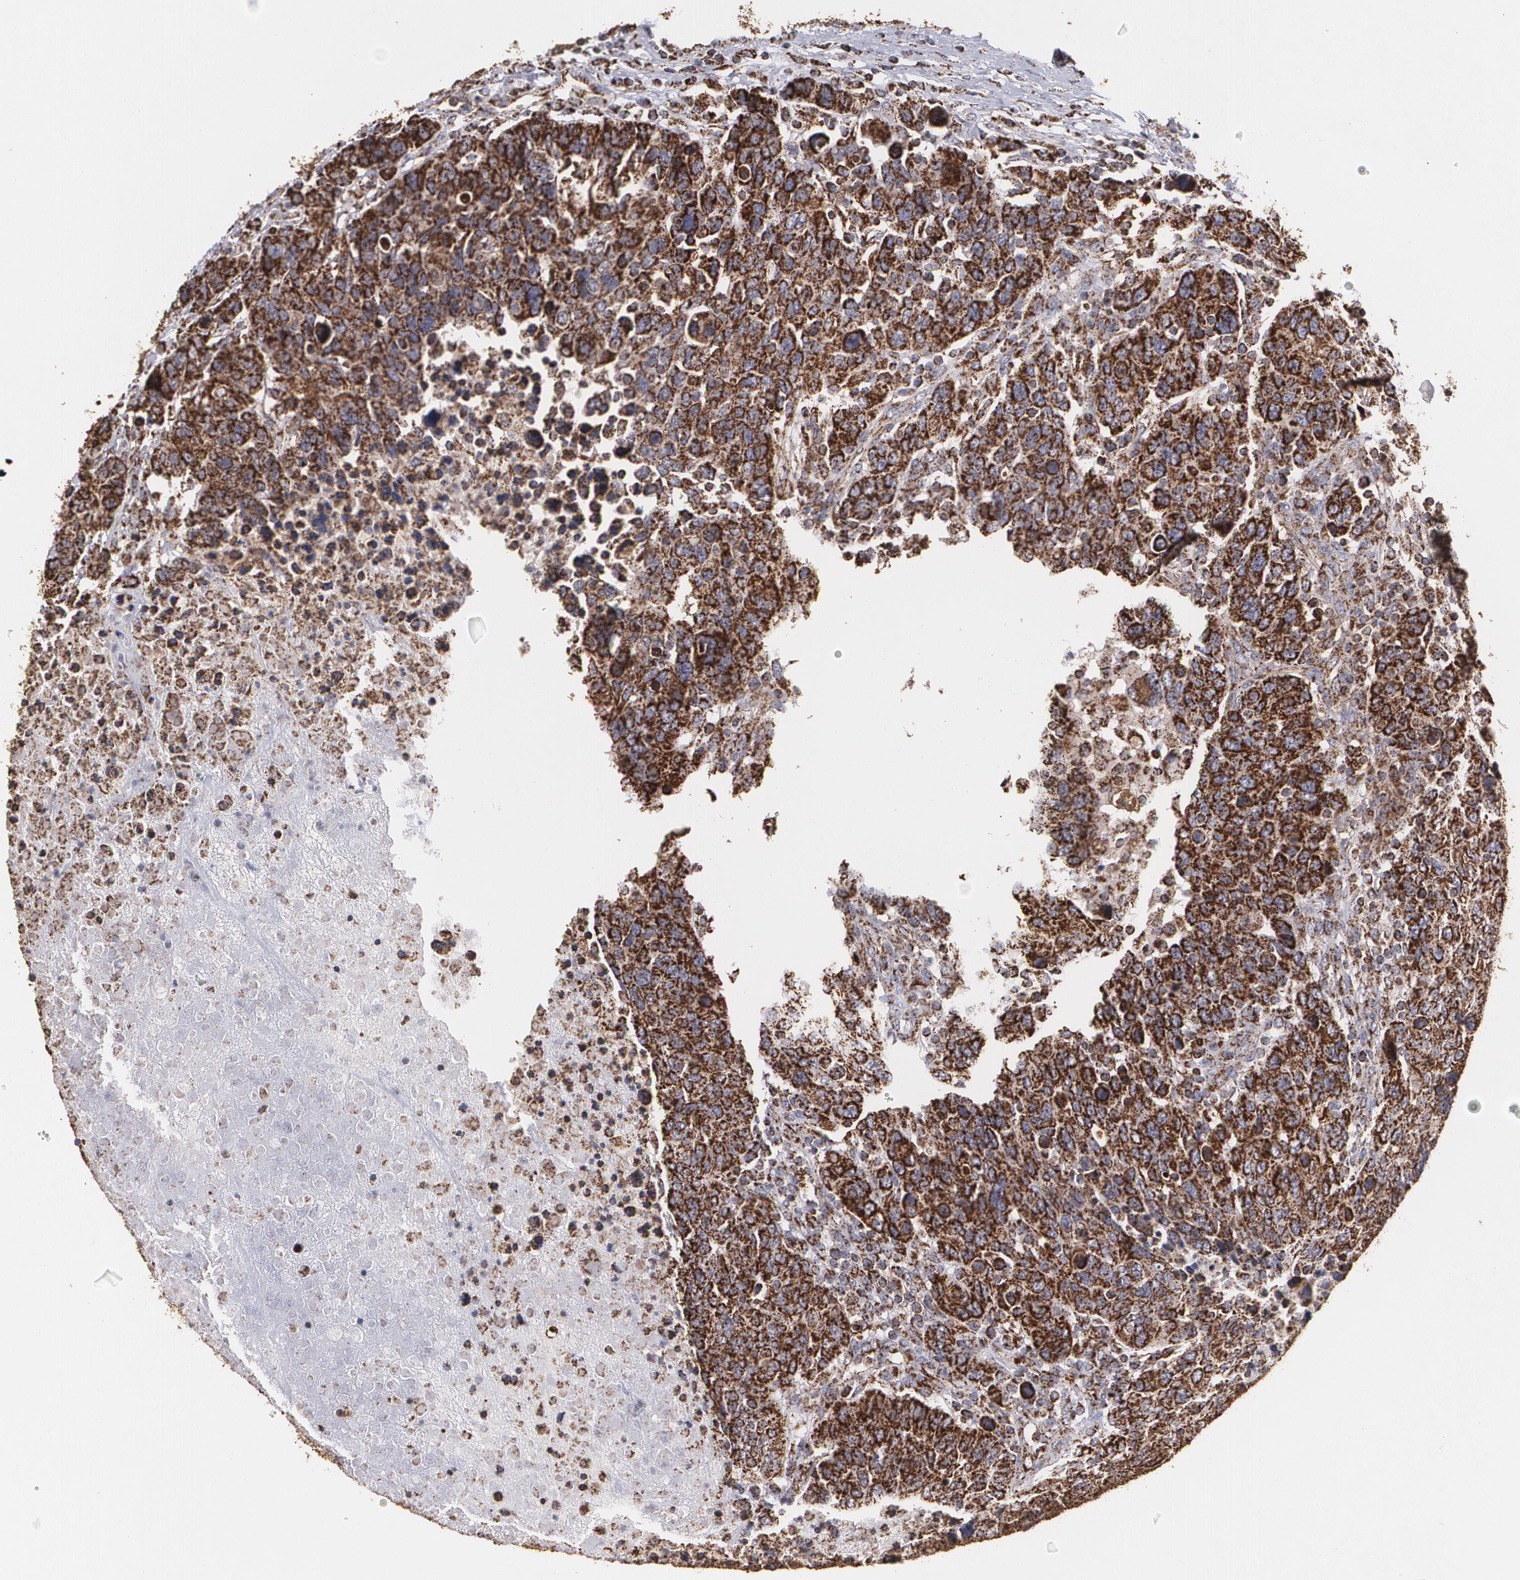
{"staining": {"intensity": "strong", "quantity": ">75%", "location": "cytoplasmic/membranous"}, "tissue": "breast cancer", "cell_type": "Tumor cells", "image_type": "cancer", "snomed": [{"axis": "morphology", "description": "Duct carcinoma"}, {"axis": "topography", "description": "Breast"}], "caption": "Human breast cancer stained with a brown dye displays strong cytoplasmic/membranous positive staining in about >75% of tumor cells.", "gene": "HSPD1", "patient": {"sex": "female", "age": 37}}